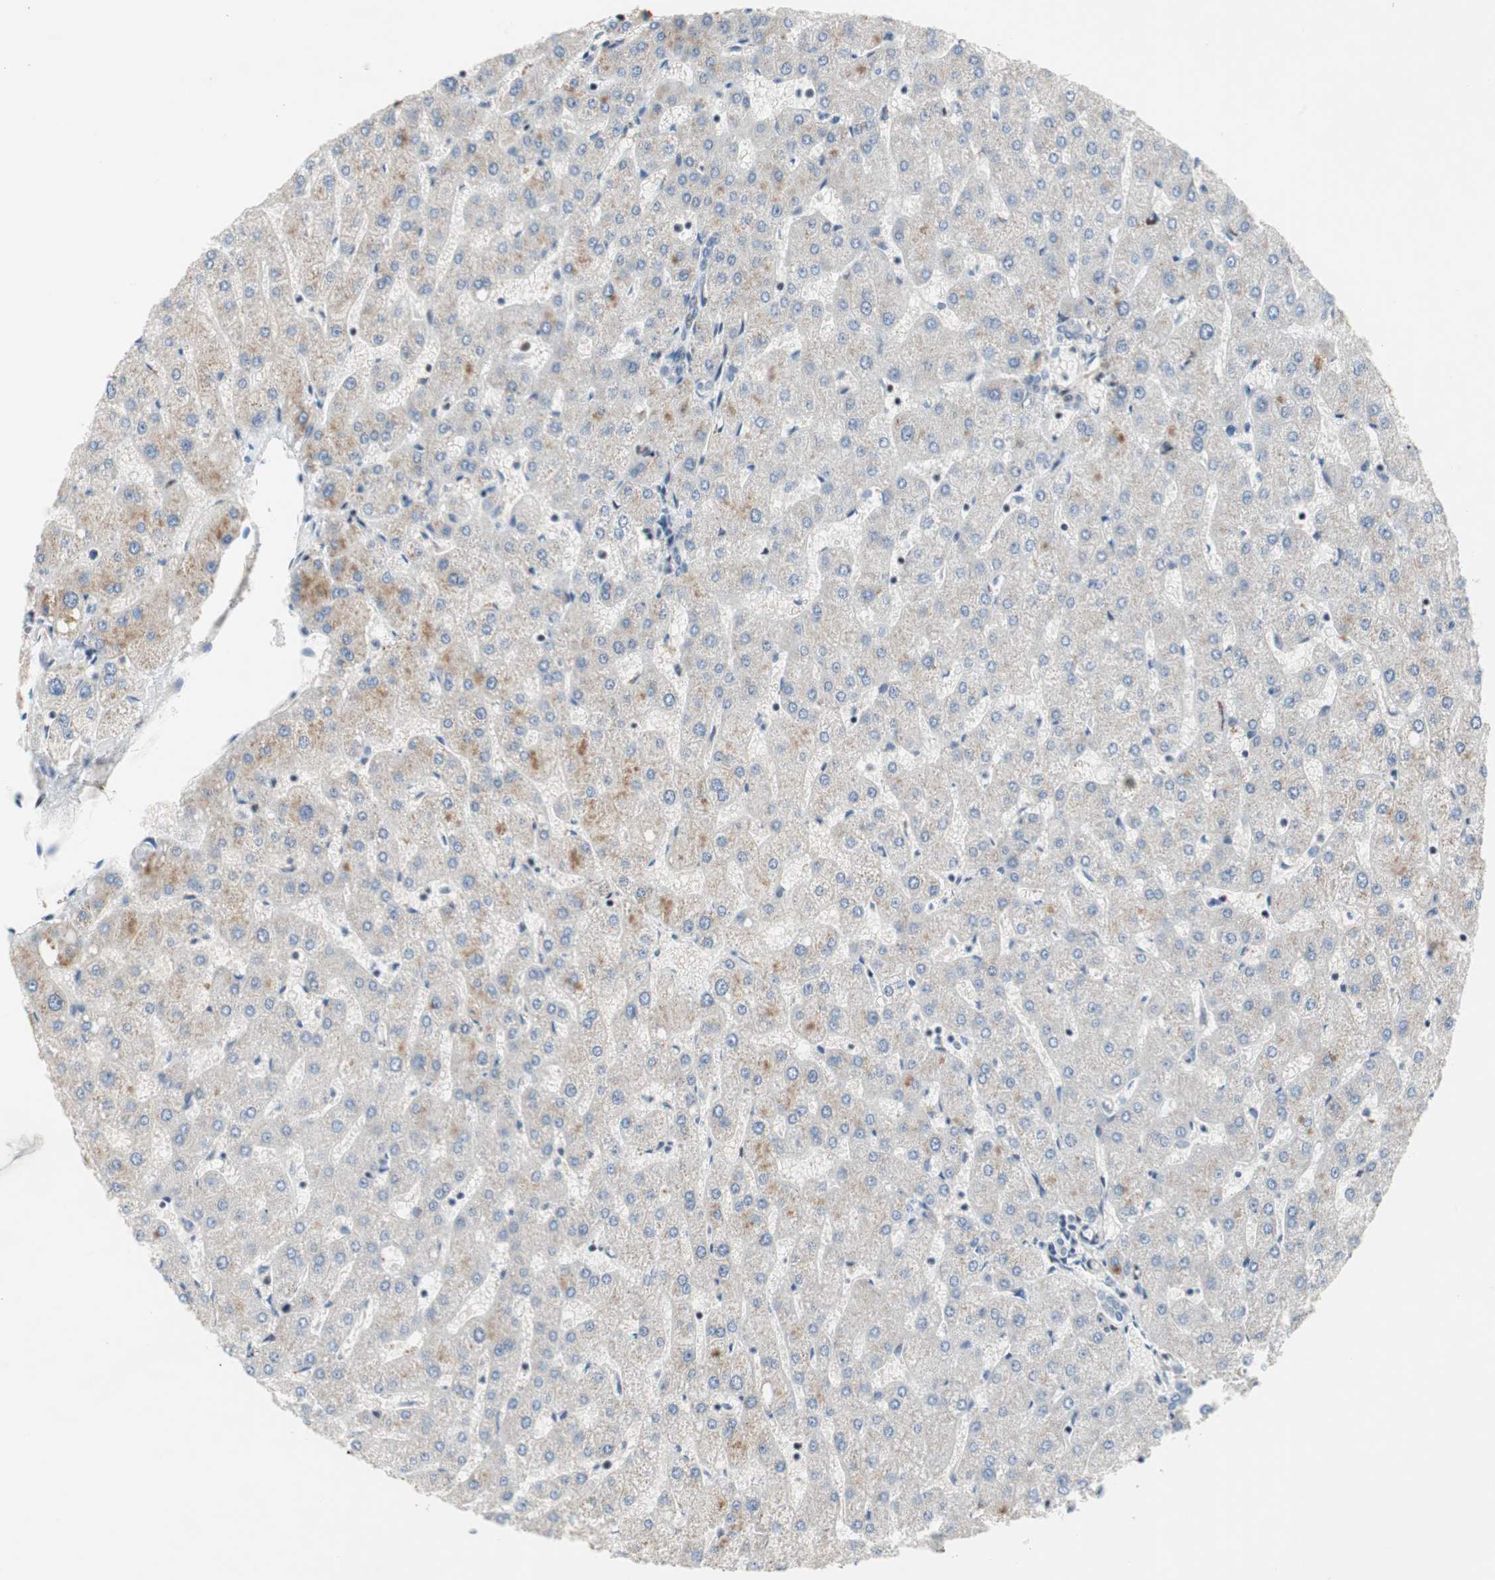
{"staining": {"intensity": "negative", "quantity": "none", "location": "none"}, "tissue": "liver", "cell_type": "Cholangiocytes", "image_type": "normal", "snomed": [{"axis": "morphology", "description": "Normal tissue, NOS"}, {"axis": "topography", "description": "Liver"}], "caption": "This image is of unremarkable liver stained with immunohistochemistry (IHC) to label a protein in brown with the nuclei are counter-stained blue. There is no positivity in cholangiocytes.", "gene": "FBXO44", "patient": {"sex": "male", "age": 67}}